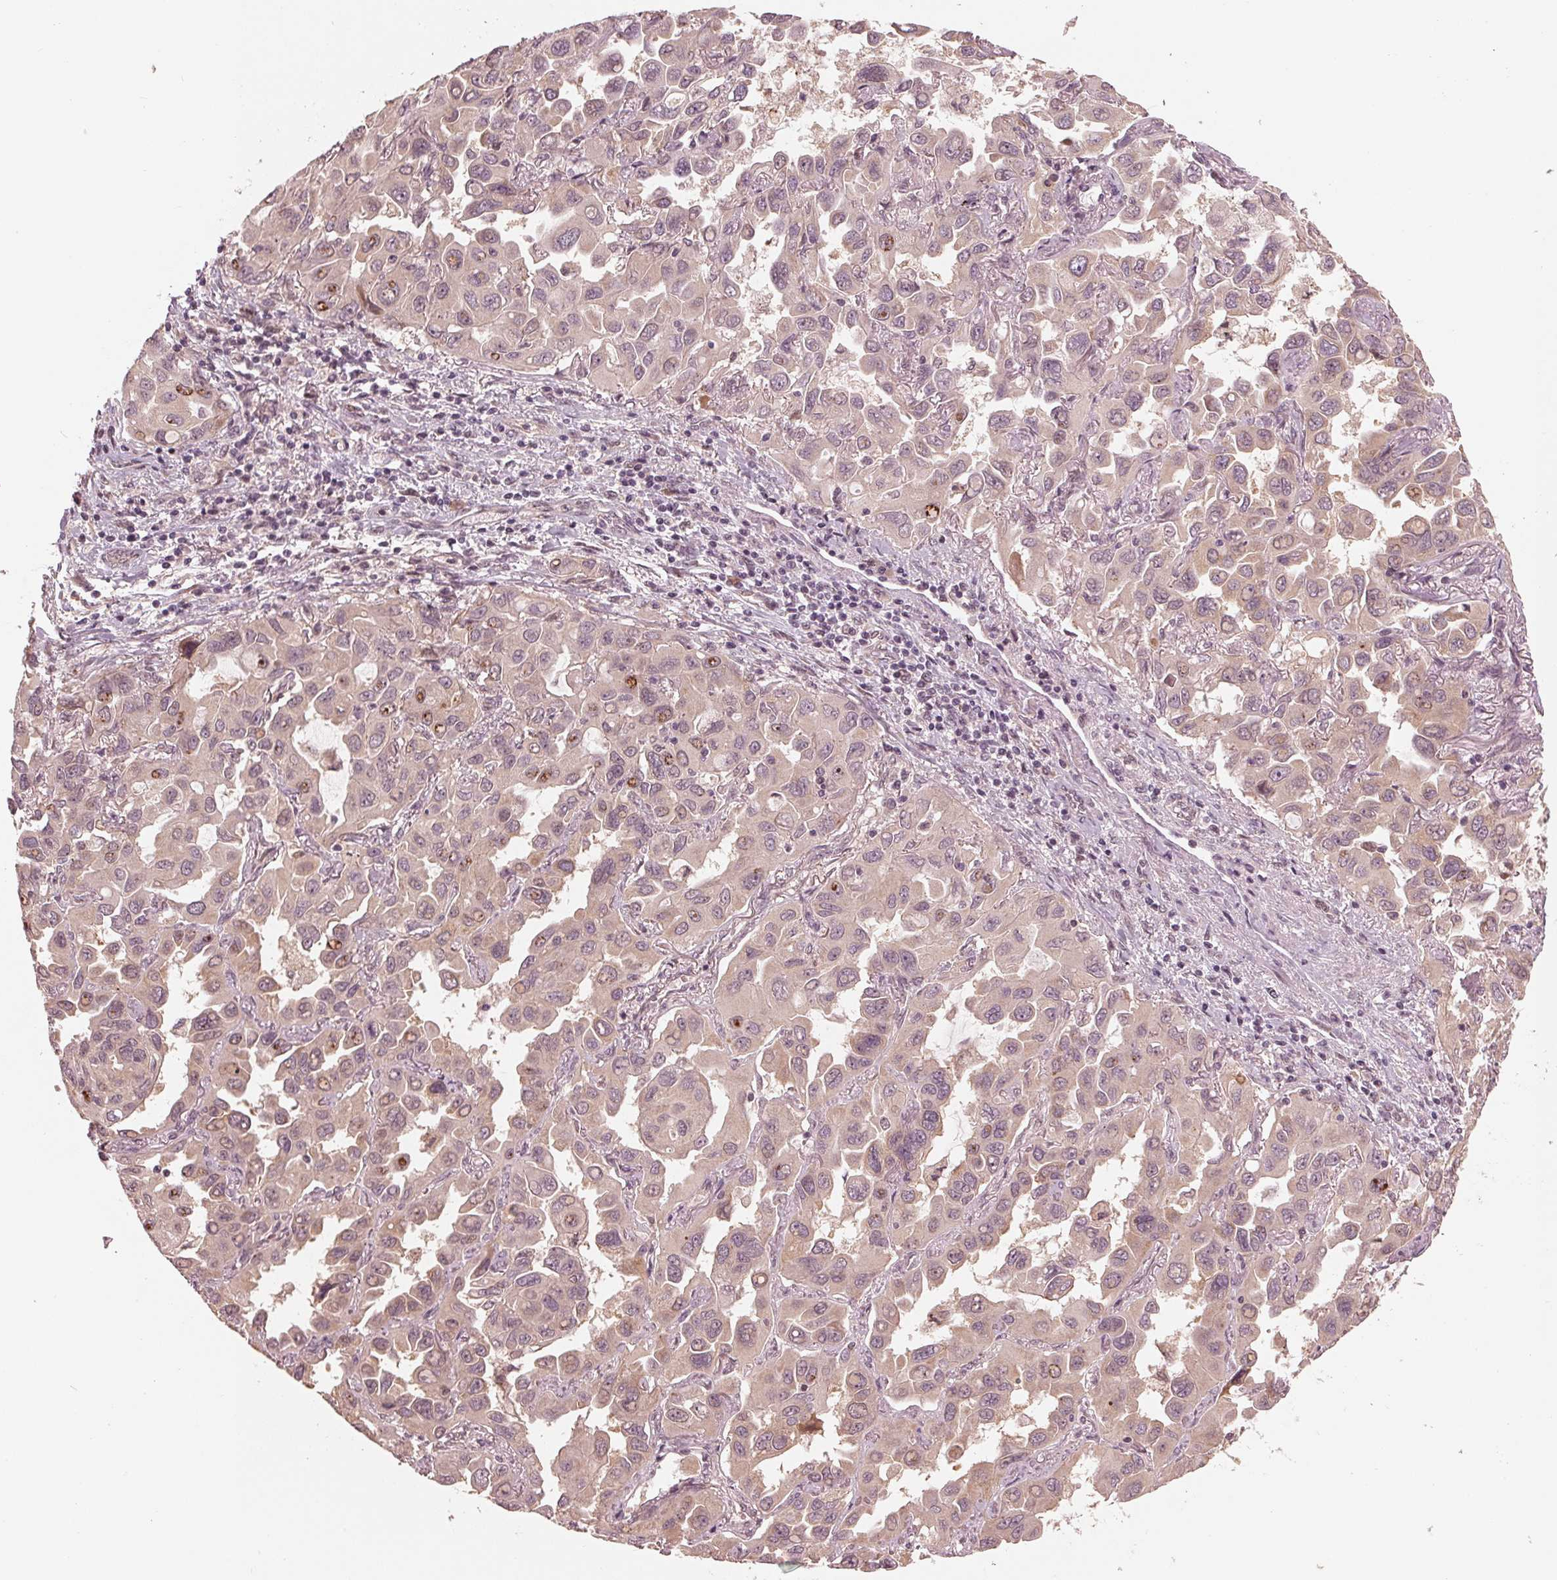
{"staining": {"intensity": "weak", "quantity": ">75%", "location": "cytoplasmic/membranous"}, "tissue": "lung cancer", "cell_type": "Tumor cells", "image_type": "cancer", "snomed": [{"axis": "morphology", "description": "Adenocarcinoma, NOS"}, {"axis": "topography", "description": "Lung"}], "caption": "High-power microscopy captured an immunohistochemistry (IHC) image of lung adenocarcinoma, revealing weak cytoplasmic/membranous expression in about >75% of tumor cells. (IHC, brightfield microscopy, high magnification).", "gene": "ZNF471", "patient": {"sex": "male", "age": 64}}